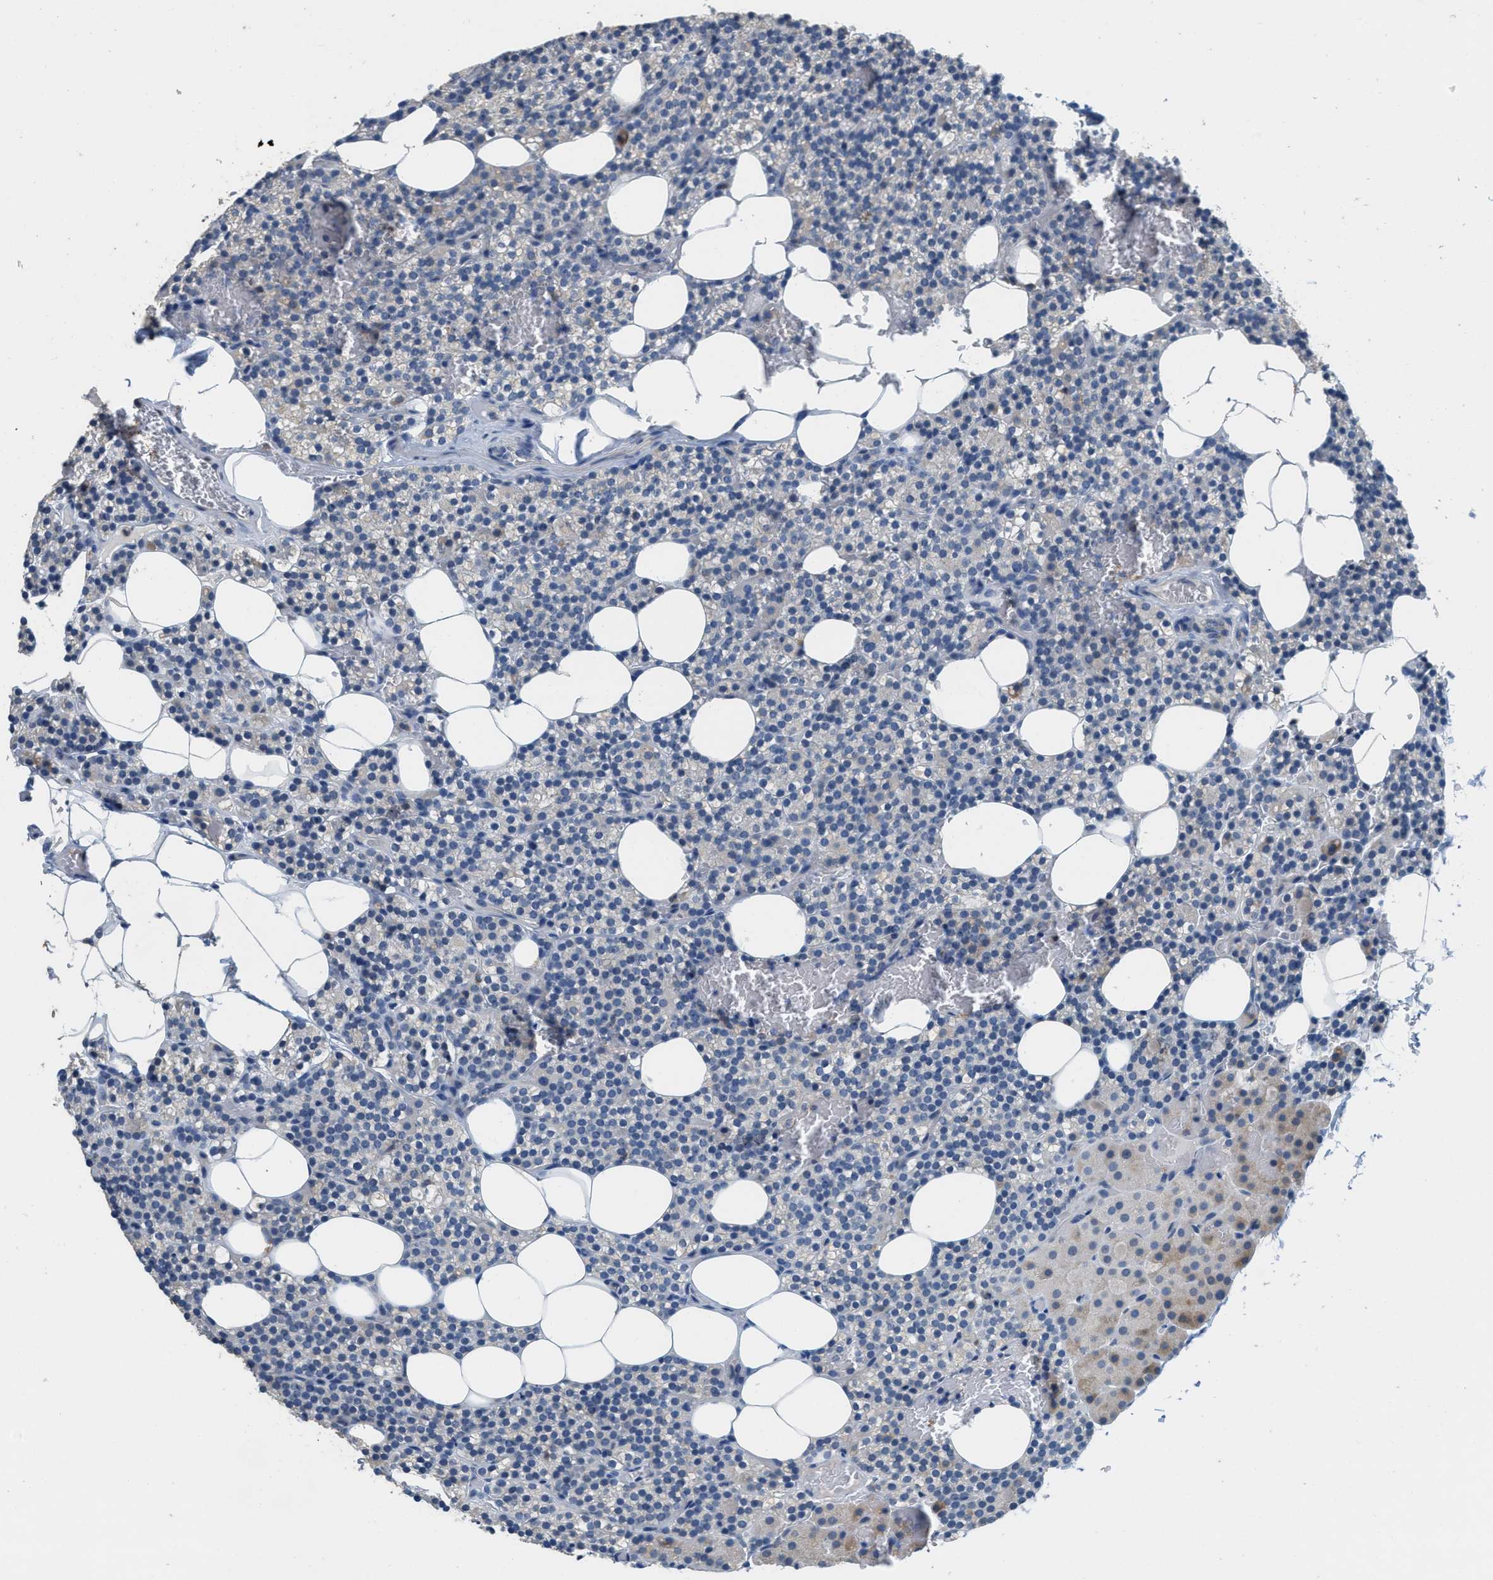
{"staining": {"intensity": "negative", "quantity": "none", "location": "none"}, "tissue": "parathyroid gland", "cell_type": "Glandular cells", "image_type": "normal", "snomed": [{"axis": "morphology", "description": "Normal tissue, NOS"}, {"axis": "morphology", "description": "Inflammation chronic"}, {"axis": "morphology", "description": "Goiter, colloid"}, {"axis": "topography", "description": "Thyroid gland"}, {"axis": "topography", "description": "Parathyroid gland"}], "caption": "IHC of unremarkable parathyroid gland shows no positivity in glandular cells.", "gene": "DGKE", "patient": {"sex": "male", "age": 65}}